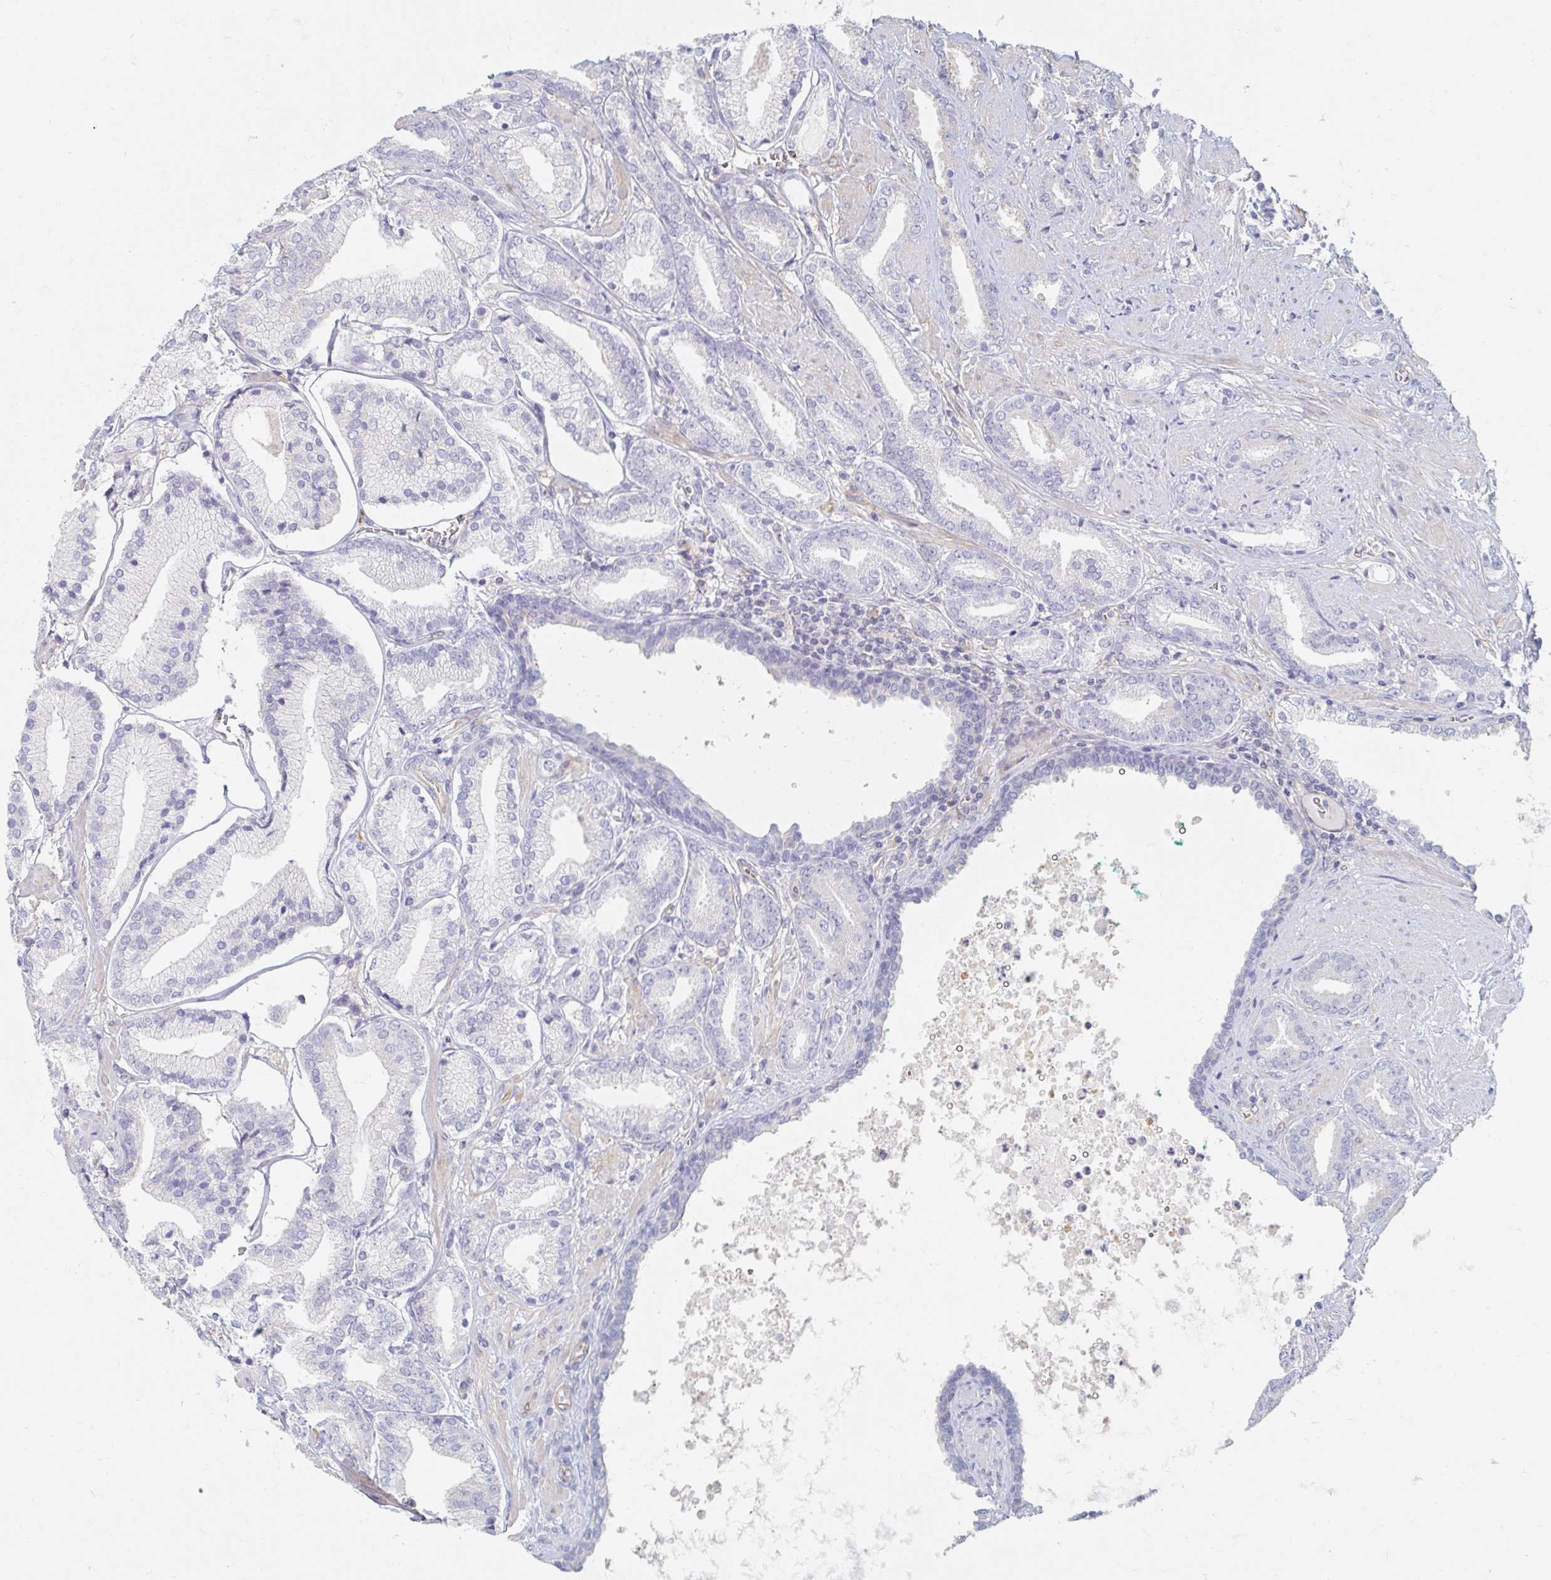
{"staining": {"intensity": "negative", "quantity": "none", "location": "none"}, "tissue": "prostate cancer", "cell_type": "Tumor cells", "image_type": "cancer", "snomed": [{"axis": "morphology", "description": "Adenocarcinoma, High grade"}, {"axis": "topography", "description": "Prostate"}], "caption": "This is an immunohistochemistry histopathology image of human adenocarcinoma (high-grade) (prostate). There is no positivity in tumor cells.", "gene": "MYLK2", "patient": {"sex": "male", "age": 56}}